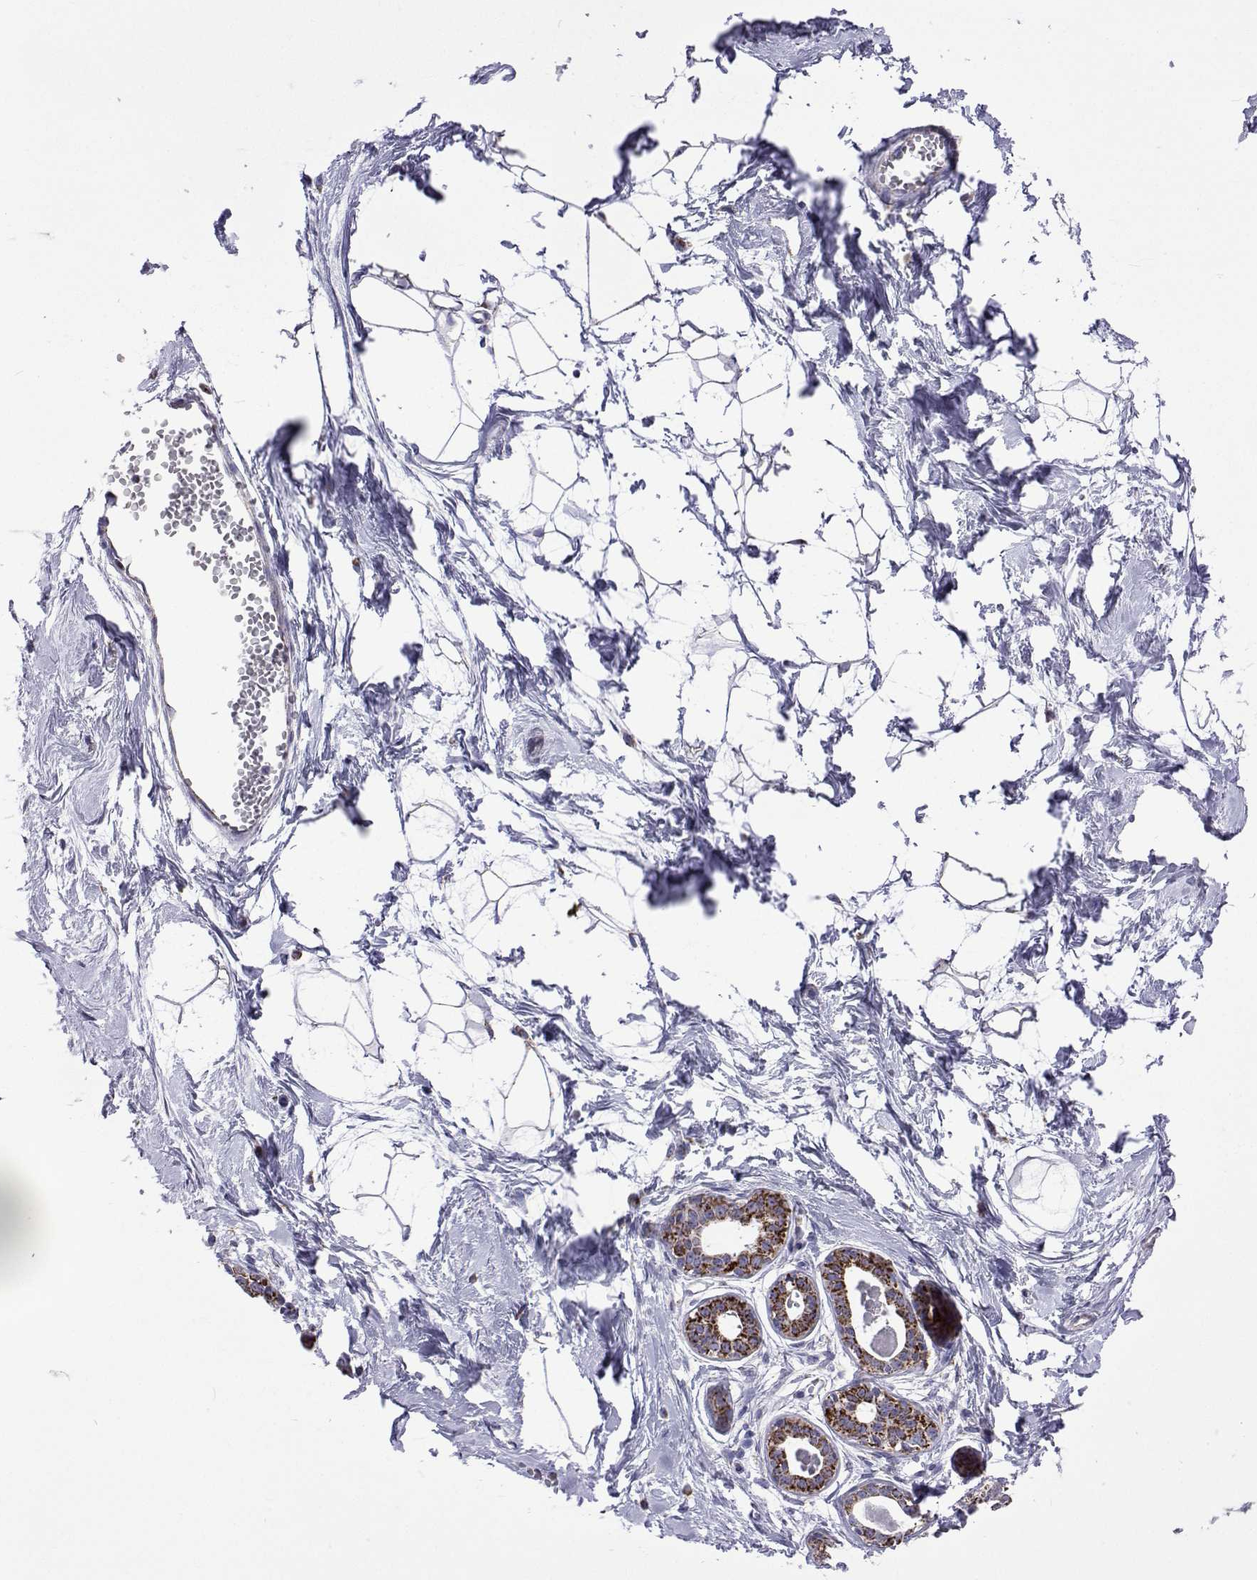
{"staining": {"intensity": "moderate", "quantity": "<25%", "location": "cytoplasmic/membranous"}, "tissue": "breast", "cell_type": "Adipocytes", "image_type": "normal", "snomed": [{"axis": "morphology", "description": "Normal tissue, NOS"}, {"axis": "topography", "description": "Breast"}], "caption": "This image displays IHC staining of benign human breast, with low moderate cytoplasmic/membranous positivity in about <25% of adipocytes.", "gene": "MCCC2", "patient": {"sex": "female", "age": 45}}